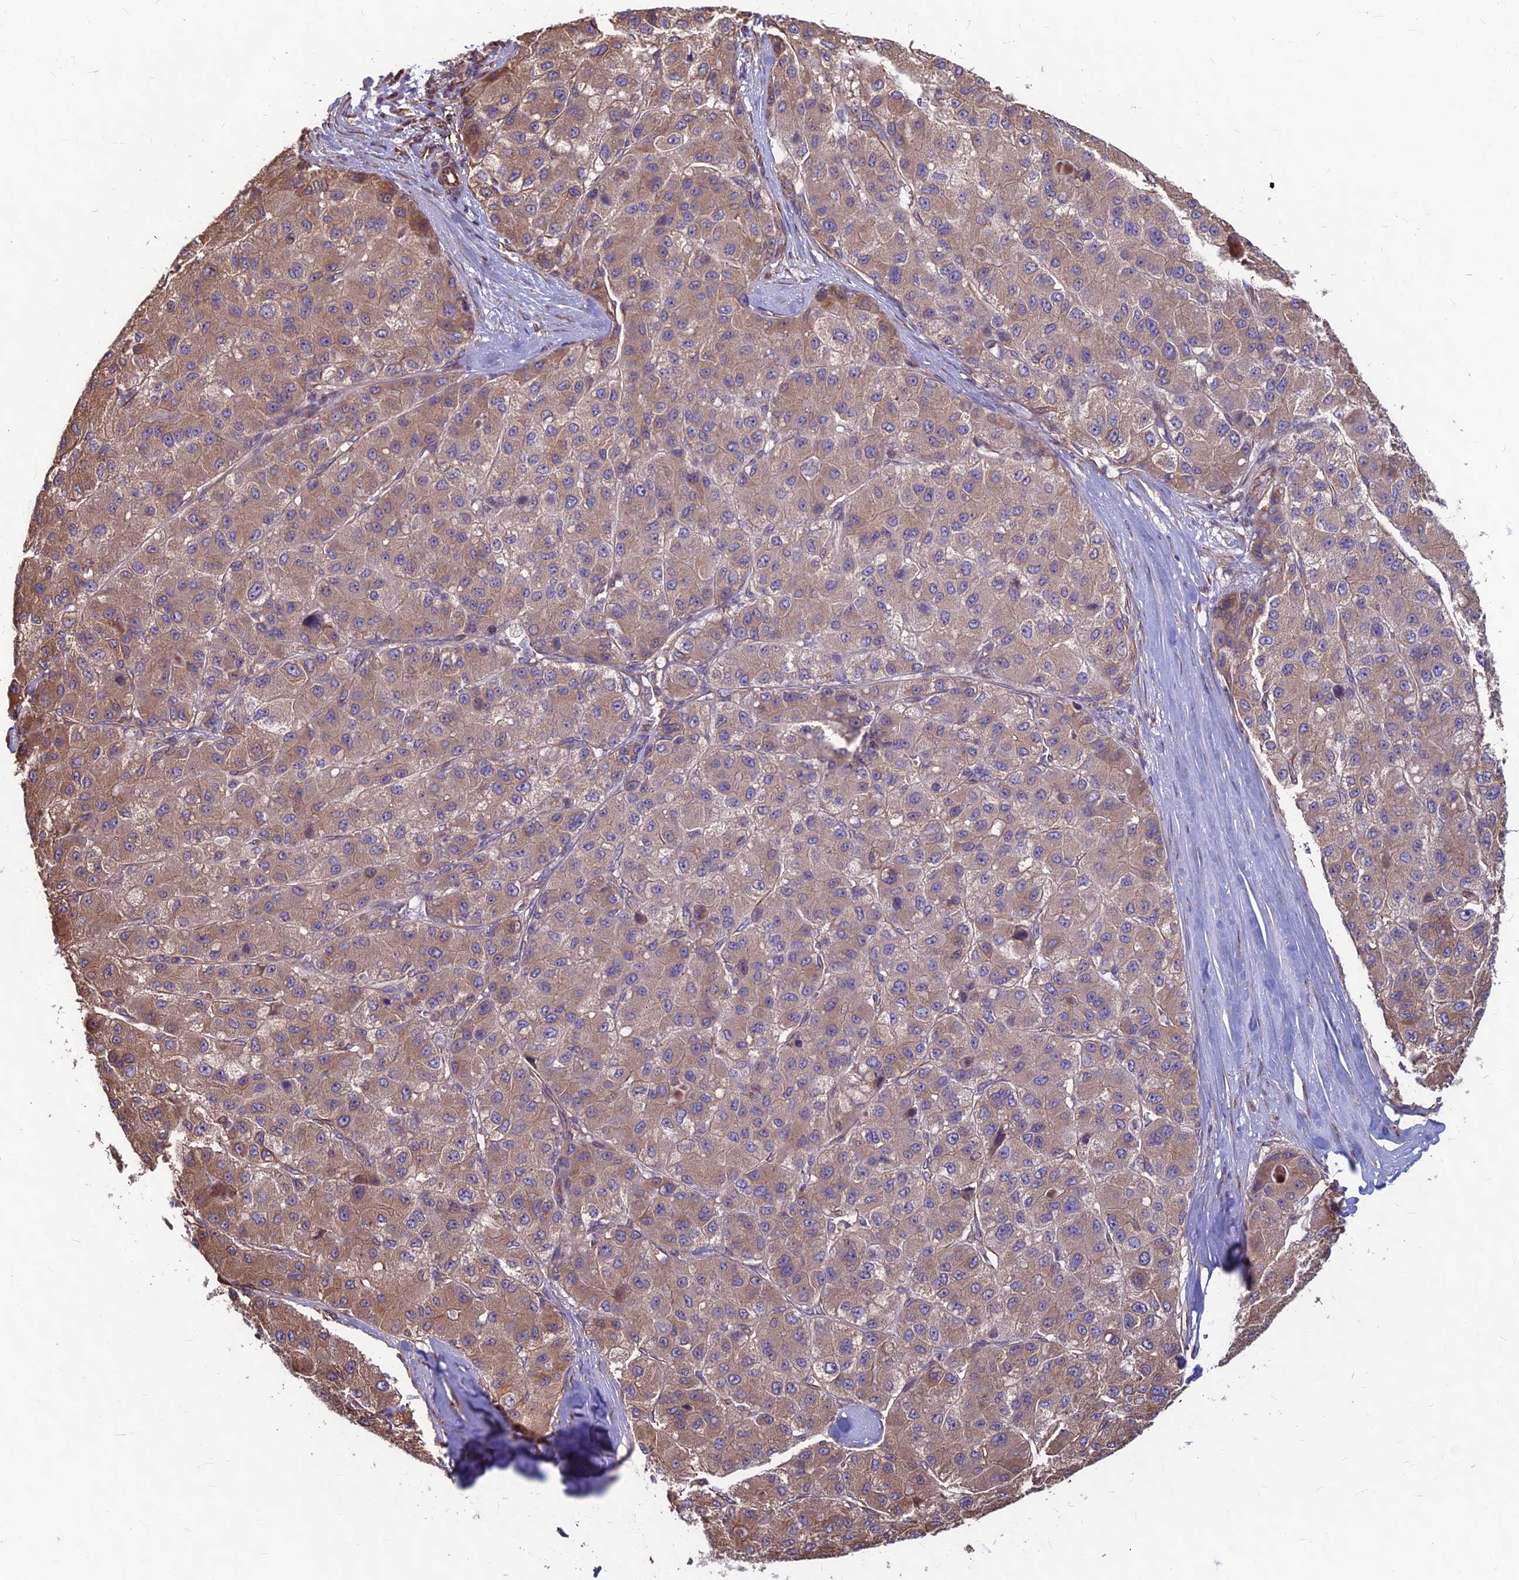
{"staining": {"intensity": "moderate", "quantity": "25%-75%", "location": "cytoplasmic/membranous"}, "tissue": "liver cancer", "cell_type": "Tumor cells", "image_type": "cancer", "snomed": [{"axis": "morphology", "description": "Carcinoma, Hepatocellular, NOS"}, {"axis": "topography", "description": "Liver"}], "caption": "DAB immunohistochemical staining of human liver cancer exhibits moderate cytoplasmic/membranous protein staining in about 25%-75% of tumor cells. The staining was performed using DAB, with brown indicating positive protein expression. Nuclei are stained blue with hematoxylin.", "gene": "LSM6", "patient": {"sex": "male", "age": 80}}